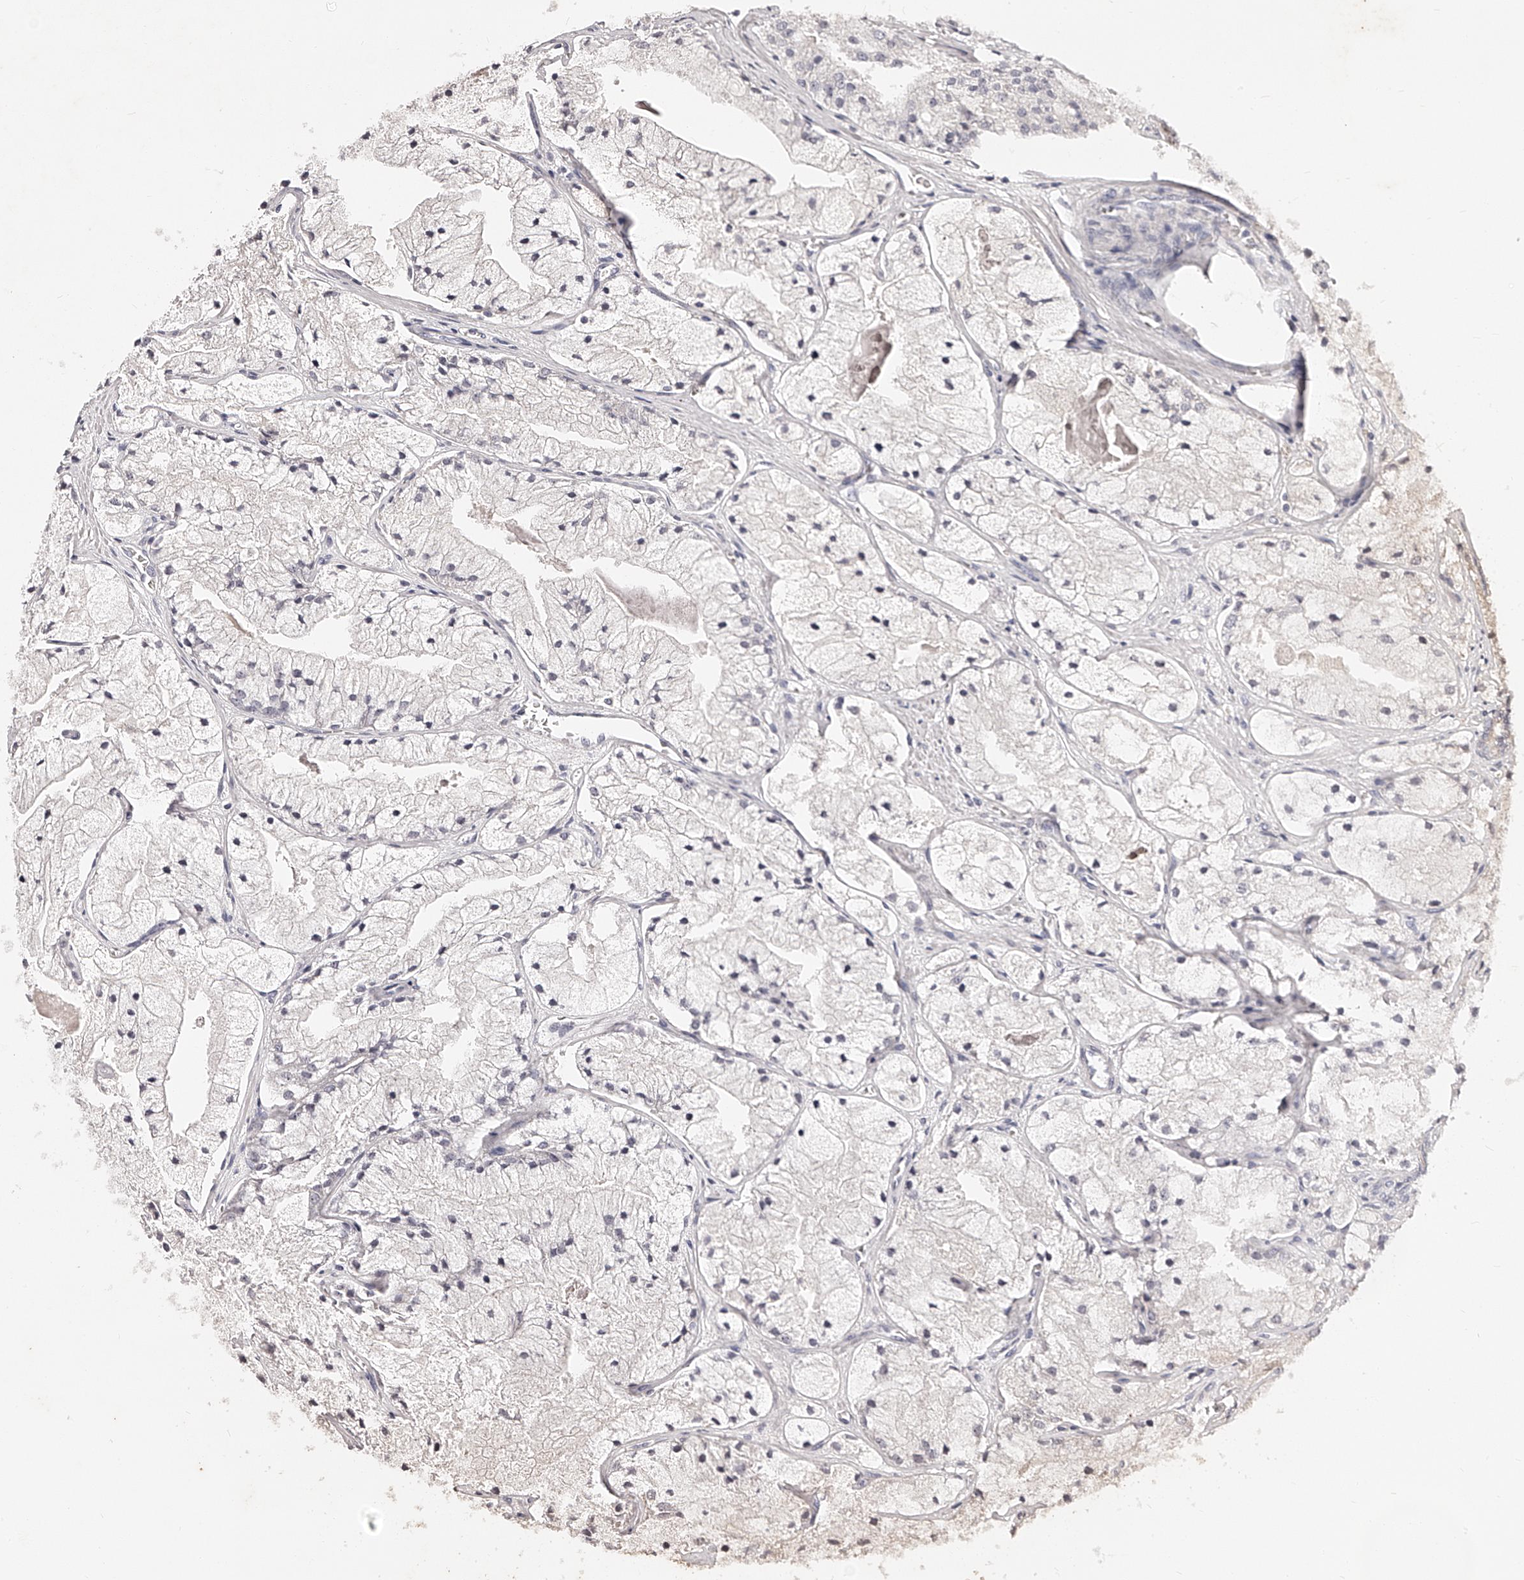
{"staining": {"intensity": "negative", "quantity": "none", "location": "none"}, "tissue": "prostate cancer", "cell_type": "Tumor cells", "image_type": "cancer", "snomed": [{"axis": "morphology", "description": "Adenocarcinoma, High grade"}, {"axis": "topography", "description": "Prostate"}], "caption": "This image is of prostate cancer stained with IHC to label a protein in brown with the nuclei are counter-stained blue. There is no positivity in tumor cells.", "gene": "PHACTR1", "patient": {"sex": "male", "age": 50}}